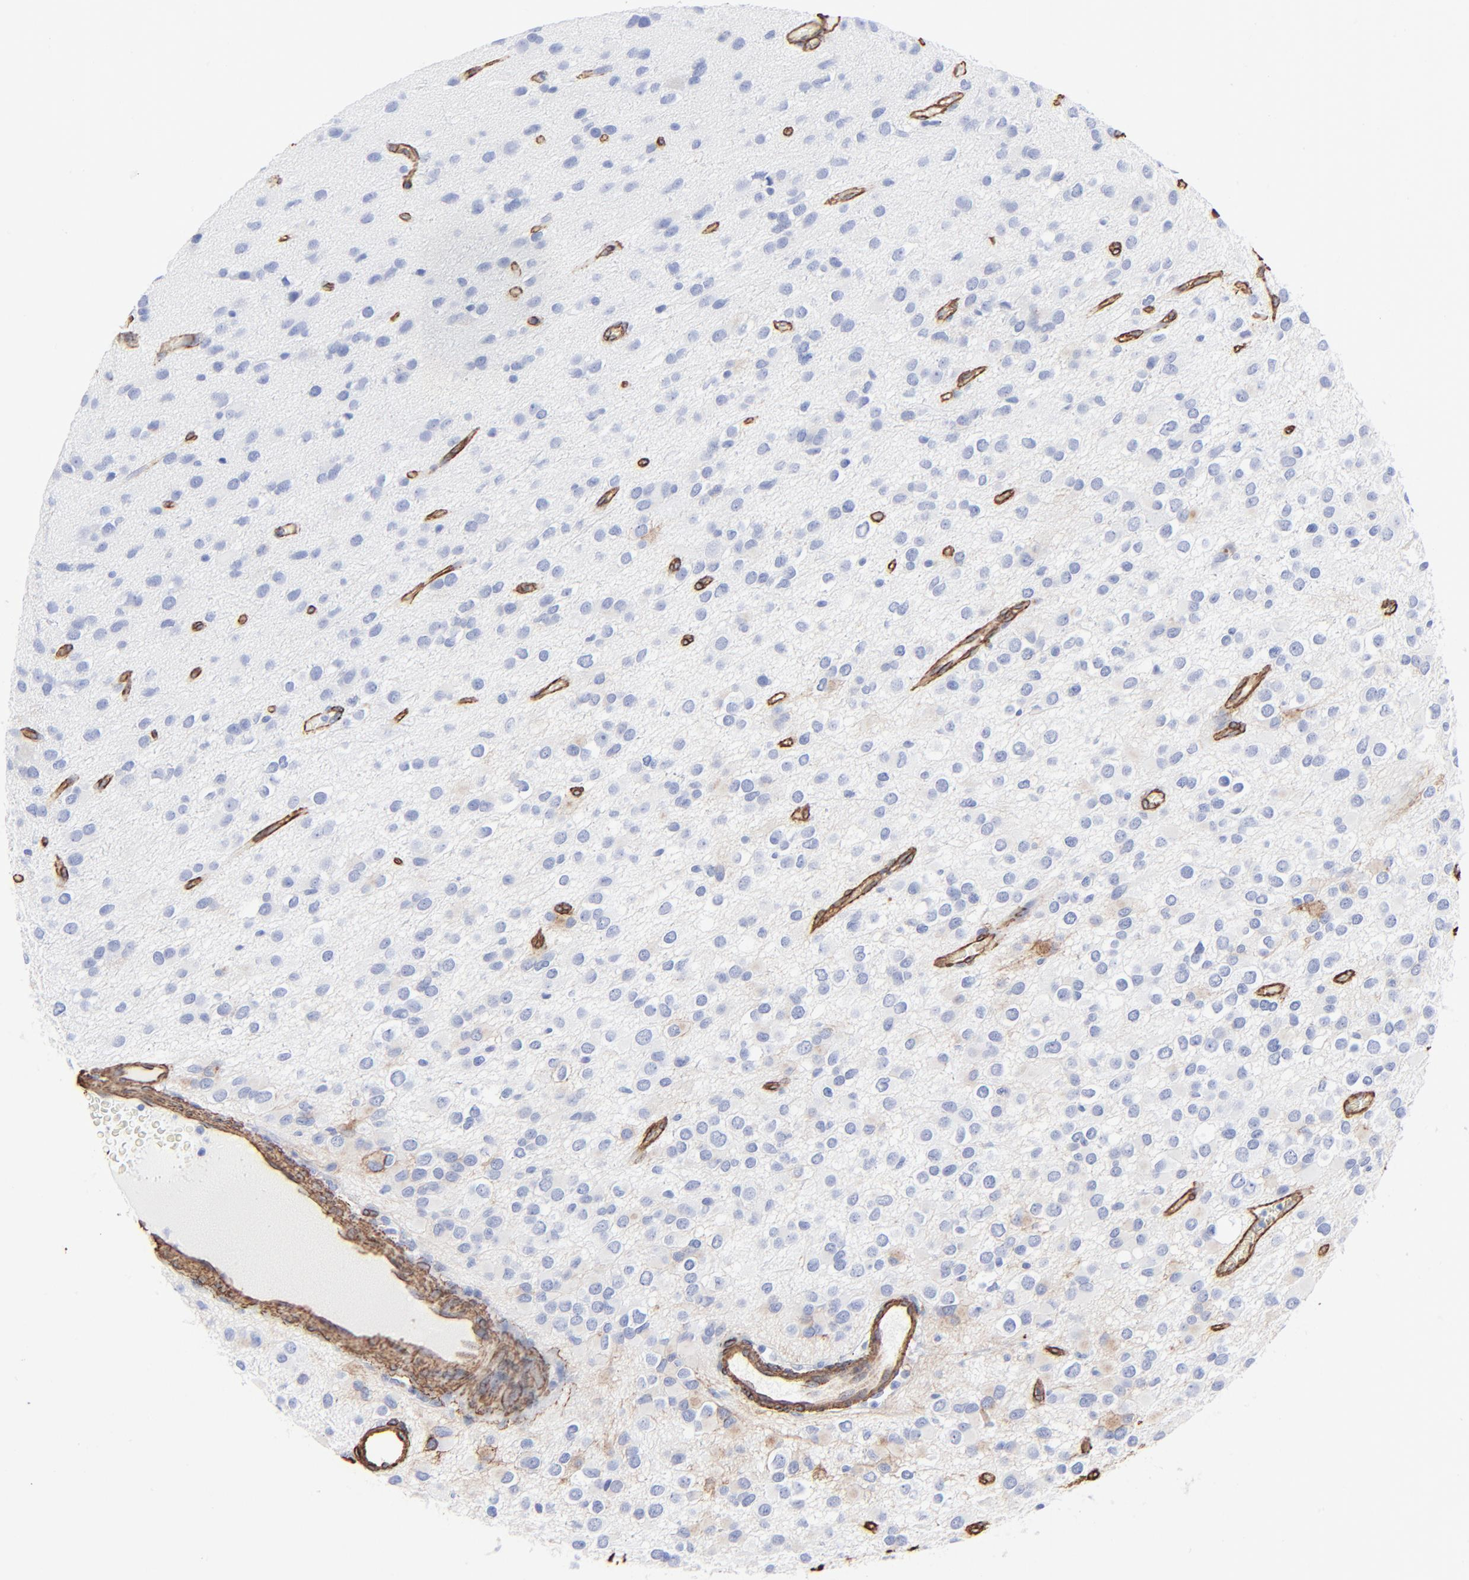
{"staining": {"intensity": "negative", "quantity": "none", "location": "none"}, "tissue": "glioma", "cell_type": "Tumor cells", "image_type": "cancer", "snomed": [{"axis": "morphology", "description": "Glioma, malignant, Low grade"}, {"axis": "topography", "description": "Brain"}], "caption": "Immunohistochemical staining of malignant low-grade glioma reveals no significant expression in tumor cells.", "gene": "CAV1", "patient": {"sex": "male", "age": 42}}